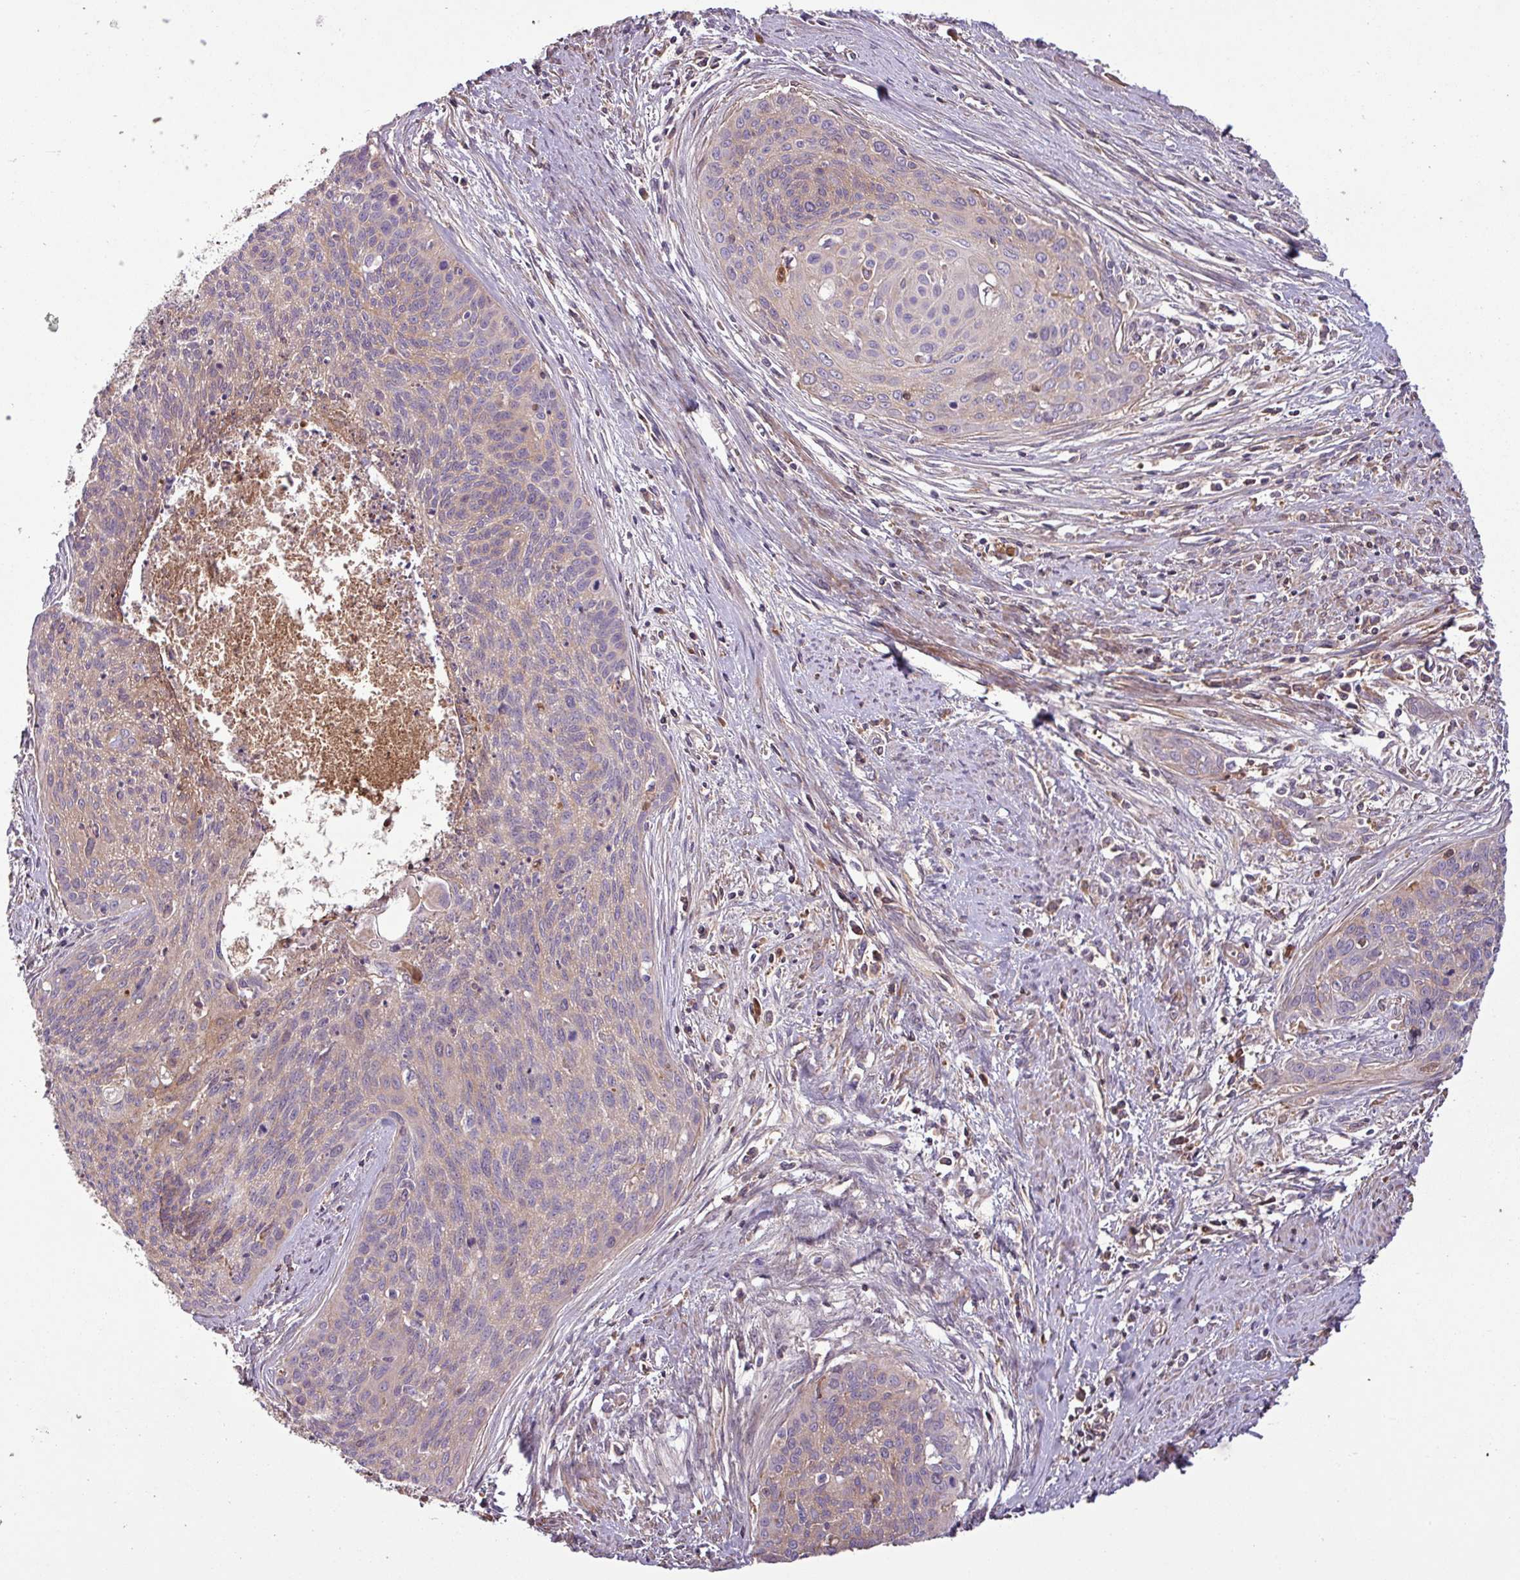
{"staining": {"intensity": "weak", "quantity": "<25%", "location": "cytoplasmic/membranous"}, "tissue": "cervical cancer", "cell_type": "Tumor cells", "image_type": "cancer", "snomed": [{"axis": "morphology", "description": "Squamous cell carcinoma, NOS"}, {"axis": "topography", "description": "Cervix"}], "caption": "Immunohistochemistry (IHC) of human squamous cell carcinoma (cervical) shows no staining in tumor cells.", "gene": "C4B", "patient": {"sex": "female", "age": 55}}